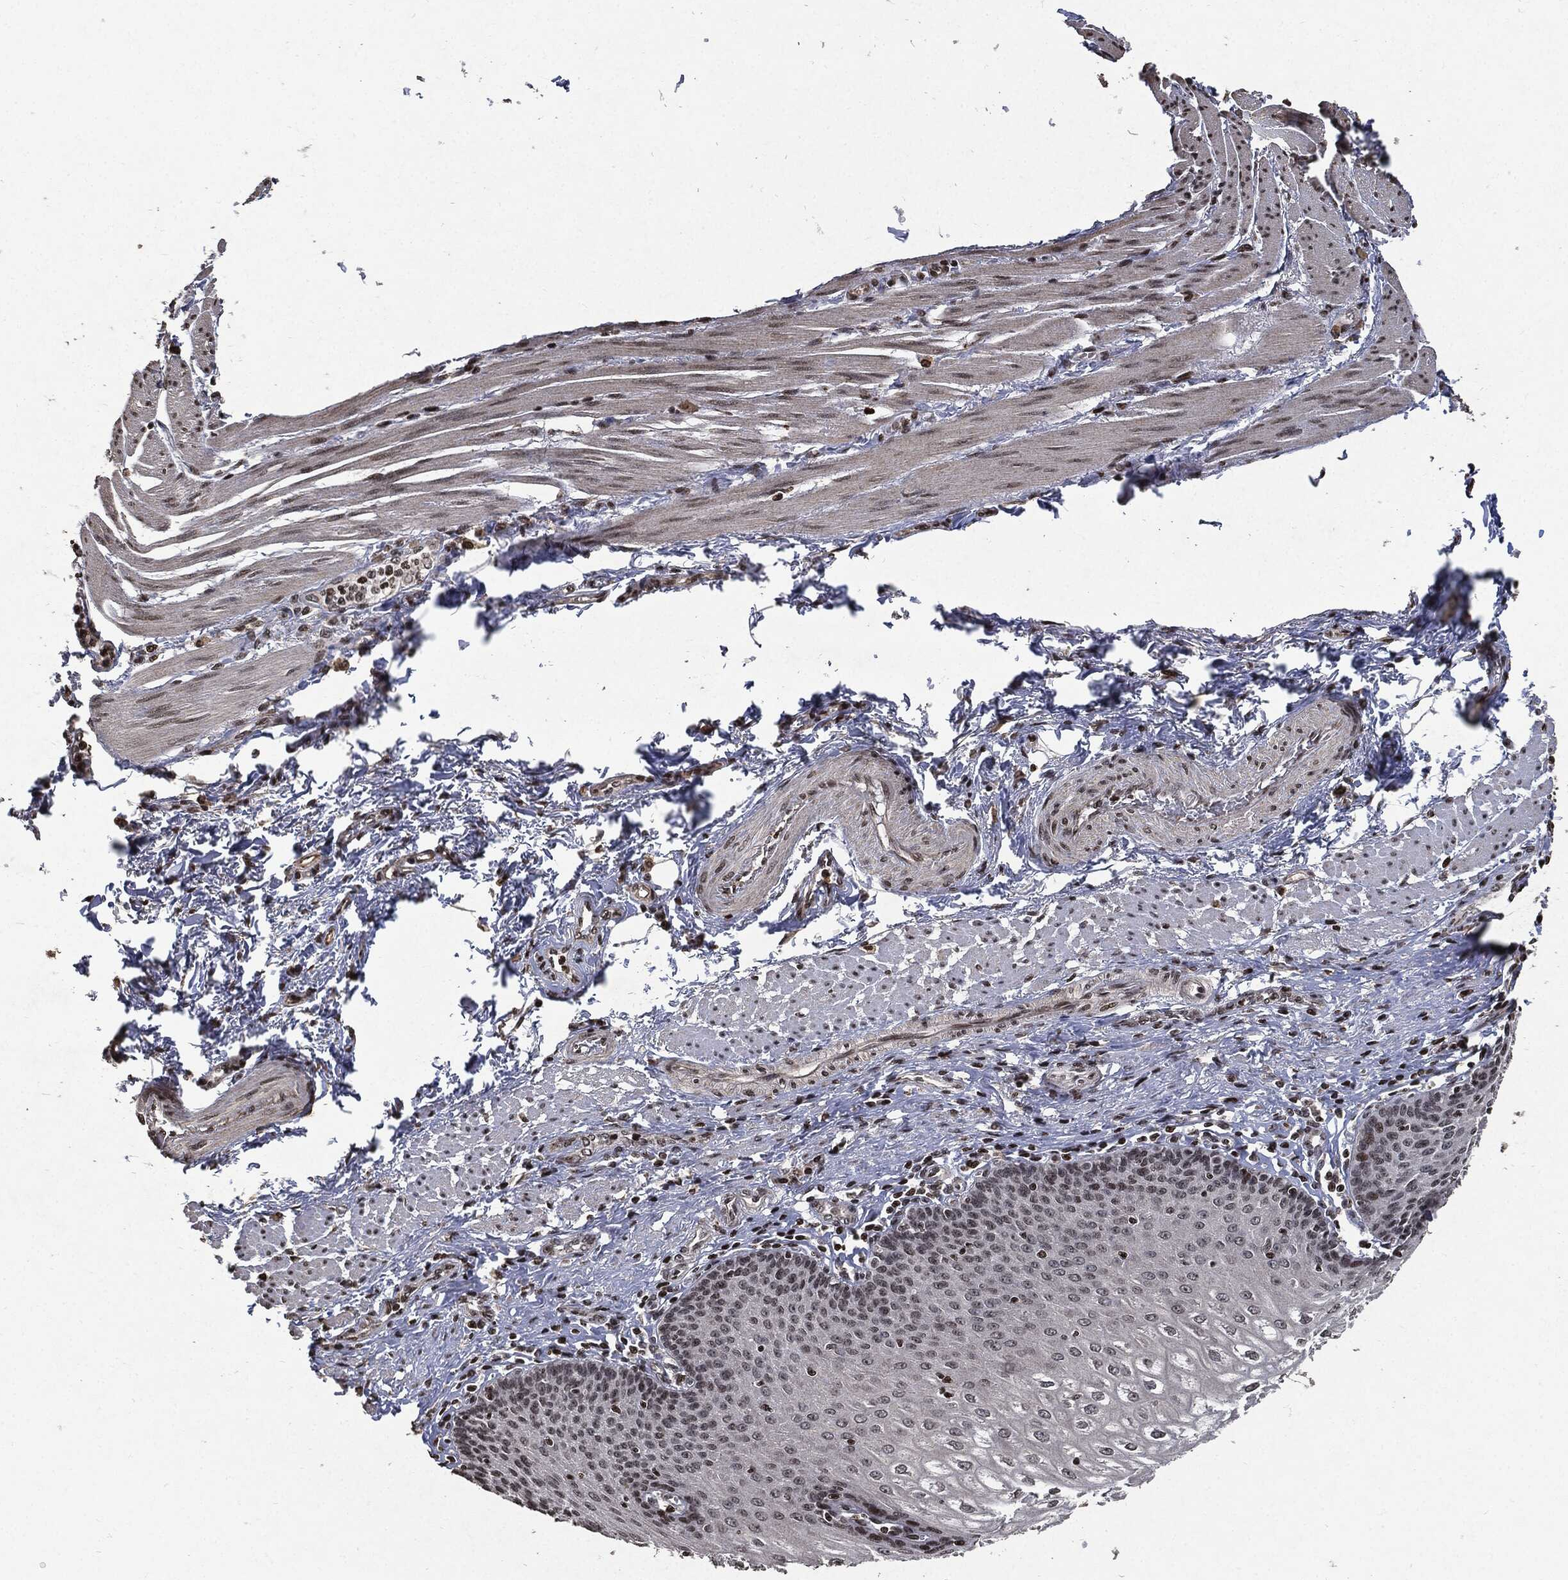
{"staining": {"intensity": "strong", "quantity": "25%-75%", "location": "nuclear"}, "tissue": "esophagus", "cell_type": "Squamous epithelial cells", "image_type": "normal", "snomed": [{"axis": "morphology", "description": "Normal tissue, NOS"}, {"axis": "topography", "description": "Esophagus"}], "caption": "A high amount of strong nuclear expression is seen in about 25%-75% of squamous epithelial cells in benign esophagus.", "gene": "JUN", "patient": {"sex": "male", "age": 58}}